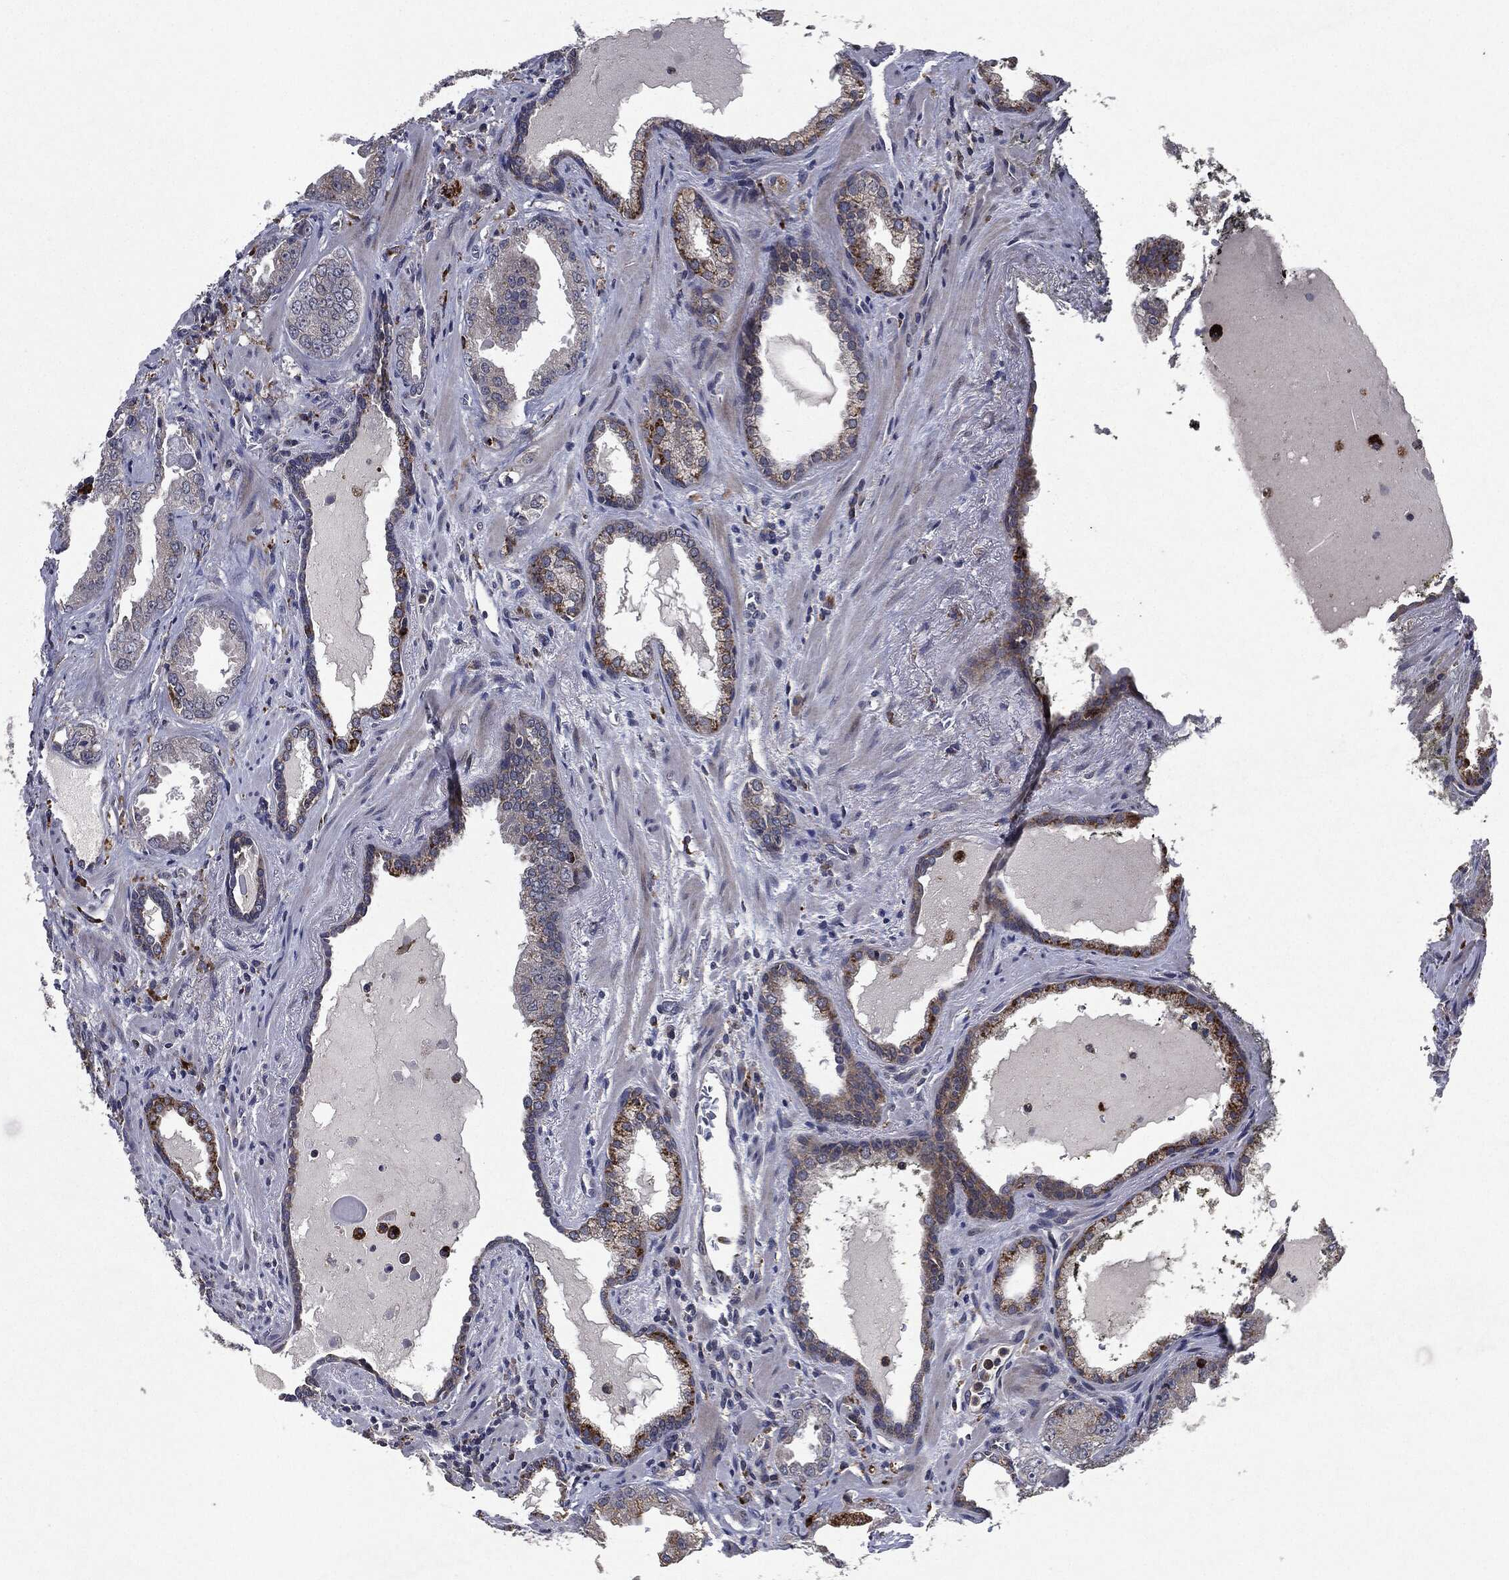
{"staining": {"intensity": "moderate", "quantity": "<25%", "location": "cytoplasmic/membranous"}, "tissue": "prostate cancer", "cell_type": "Tumor cells", "image_type": "cancer", "snomed": [{"axis": "morphology", "description": "Adenocarcinoma, Low grade"}, {"axis": "topography", "description": "Prostate"}], "caption": "A brown stain highlights moderate cytoplasmic/membranous positivity of a protein in prostate cancer tumor cells. (DAB = brown stain, brightfield microscopy at high magnification).", "gene": "SLC31A2", "patient": {"sex": "male", "age": 62}}